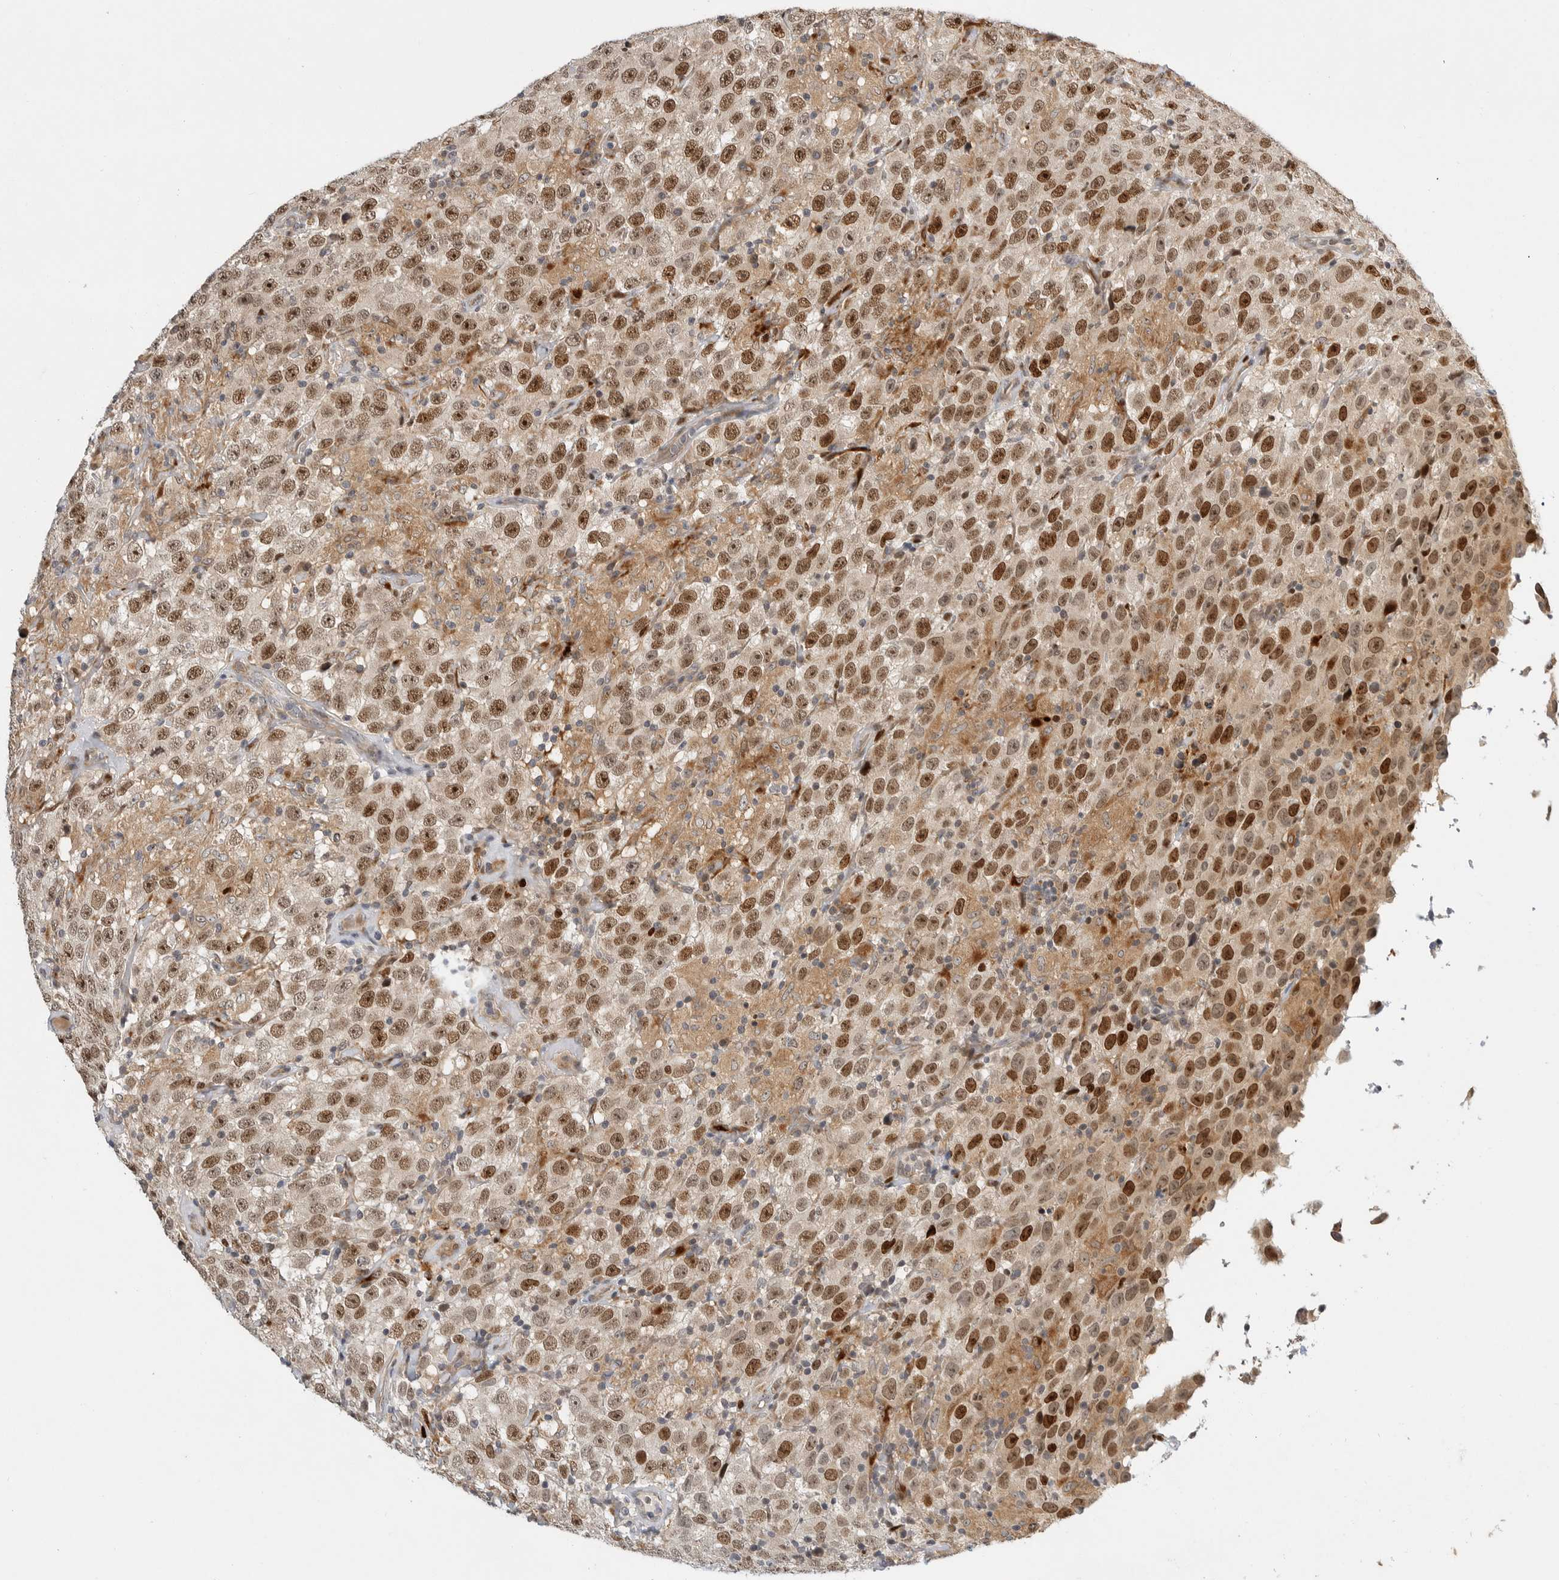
{"staining": {"intensity": "moderate", "quantity": ">75%", "location": "nuclear"}, "tissue": "testis cancer", "cell_type": "Tumor cells", "image_type": "cancer", "snomed": [{"axis": "morphology", "description": "Seminoma, NOS"}, {"axis": "topography", "description": "Testis"}], "caption": "This is a photomicrograph of immunohistochemistry (IHC) staining of testis cancer (seminoma), which shows moderate expression in the nuclear of tumor cells.", "gene": "CSNK1G3", "patient": {"sex": "male", "age": 41}}